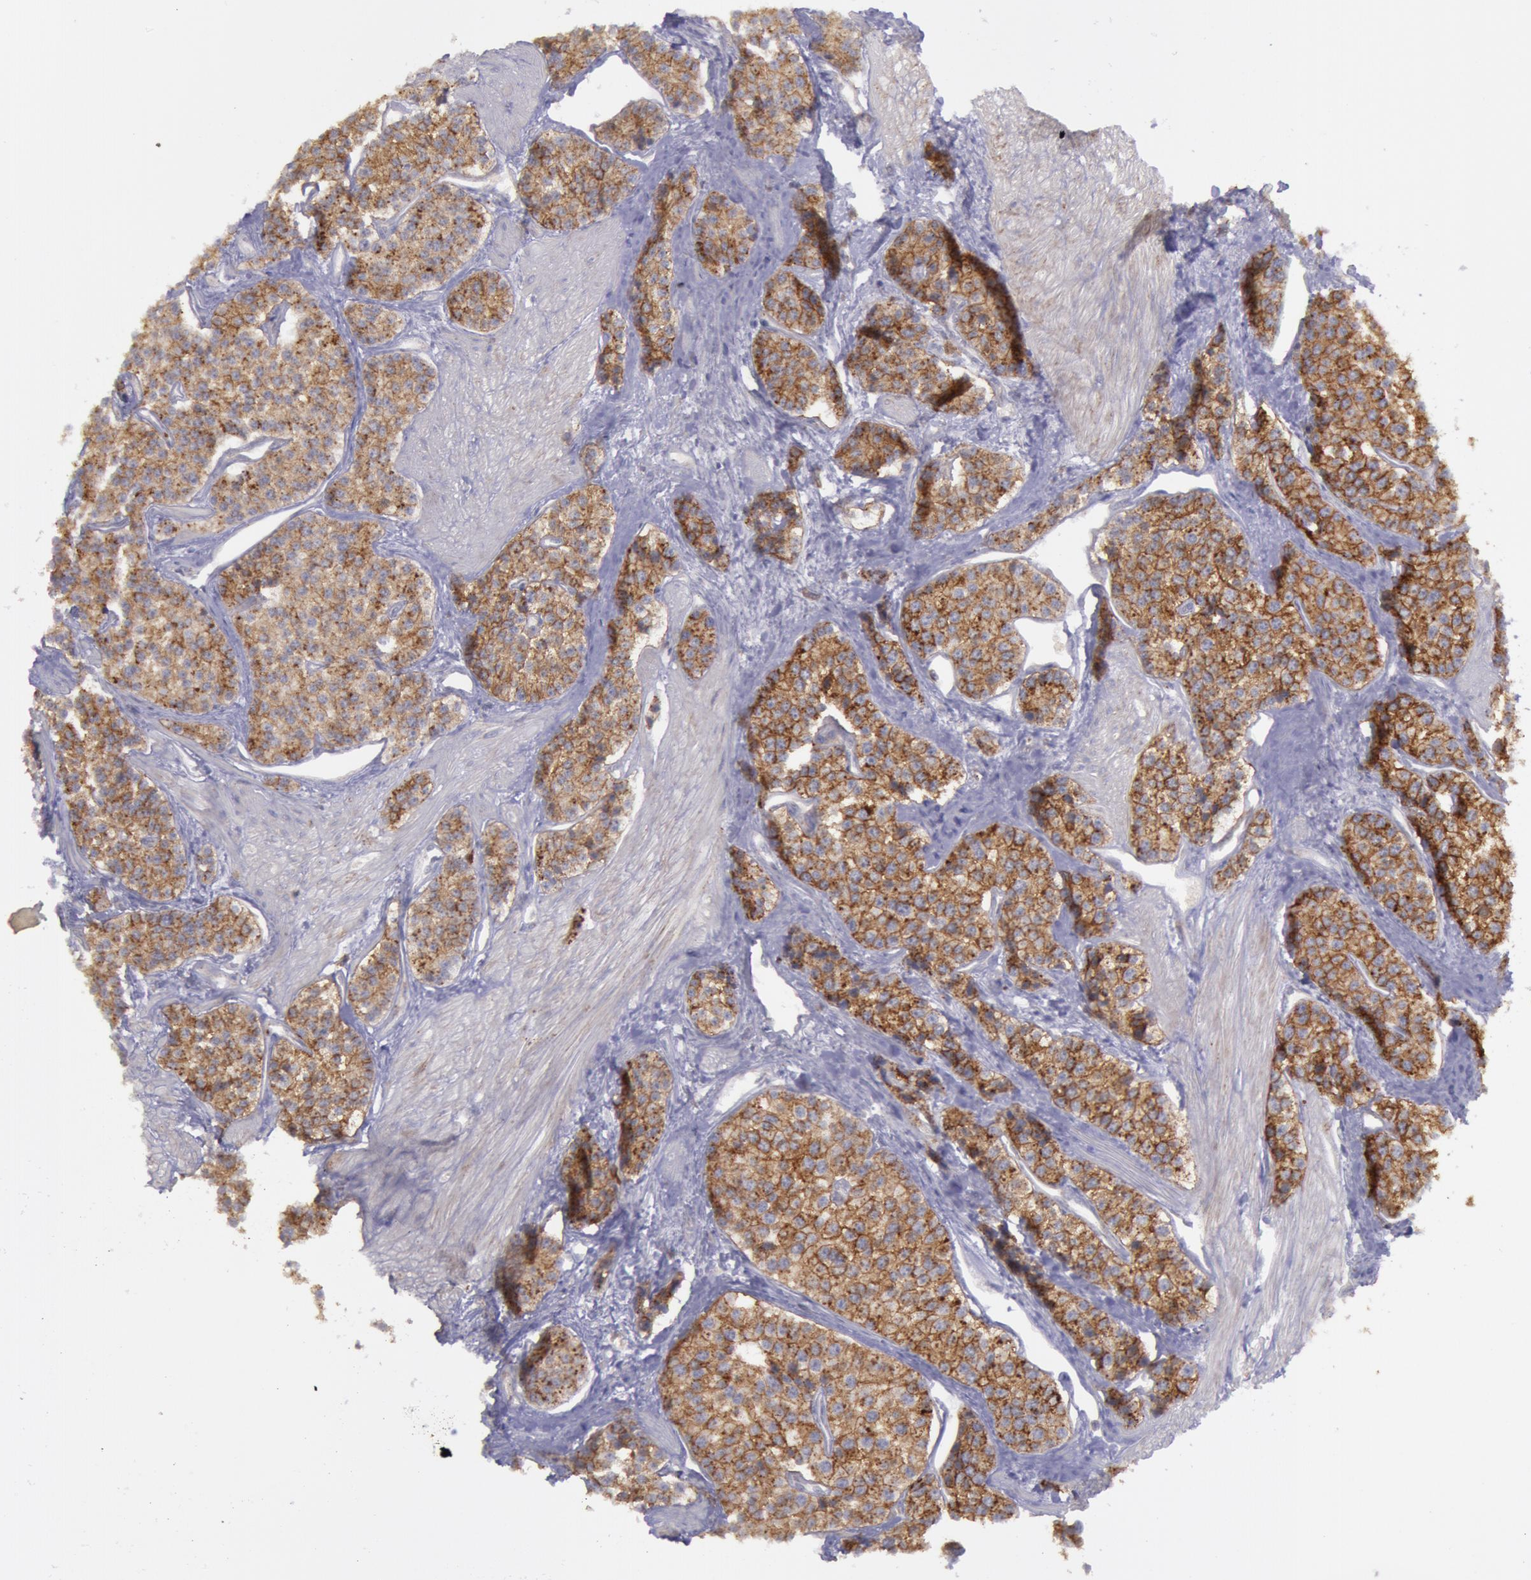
{"staining": {"intensity": "strong", "quantity": ">75%", "location": "cytoplasmic/membranous"}, "tissue": "carcinoid", "cell_type": "Tumor cells", "image_type": "cancer", "snomed": [{"axis": "morphology", "description": "Carcinoid, malignant, NOS"}, {"axis": "topography", "description": "Stomach"}], "caption": "The micrograph reveals staining of malignant carcinoid, revealing strong cytoplasmic/membranous protein staining (brown color) within tumor cells. Immunohistochemistry (ihc) stains the protein of interest in brown and the nuclei are stained blue.", "gene": "FLOT2", "patient": {"sex": "female", "age": 76}}